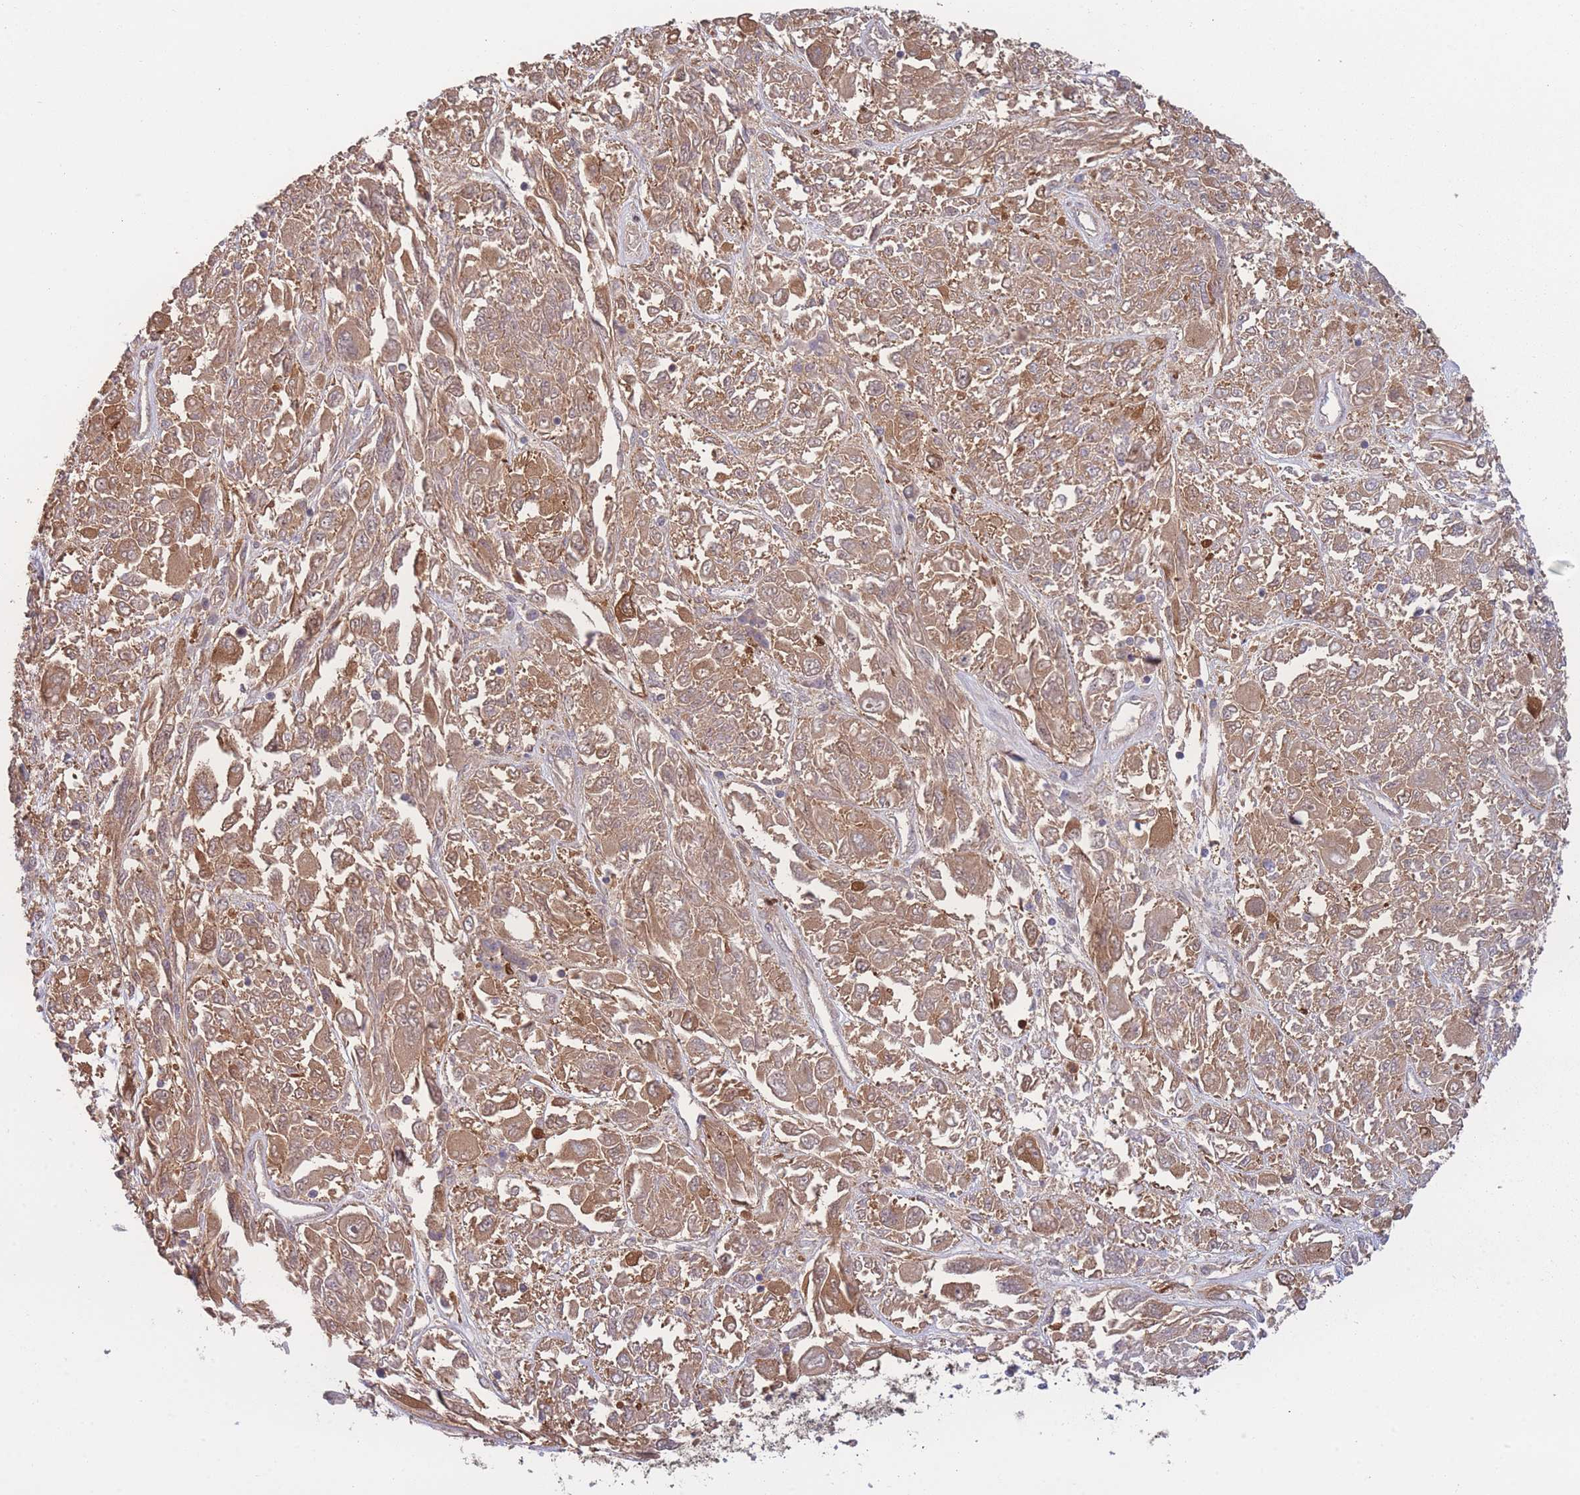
{"staining": {"intensity": "moderate", "quantity": ">75%", "location": "cytoplasmic/membranous"}, "tissue": "melanoma", "cell_type": "Tumor cells", "image_type": "cancer", "snomed": [{"axis": "morphology", "description": "Malignant melanoma, NOS"}, {"axis": "topography", "description": "Skin"}], "caption": "Immunohistochemistry photomicrograph of neoplastic tissue: human melanoma stained using IHC demonstrates medium levels of moderate protein expression localized specifically in the cytoplasmic/membranous of tumor cells, appearing as a cytoplasmic/membranous brown color.", "gene": "STEAP3", "patient": {"sex": "female", "age": 91}}